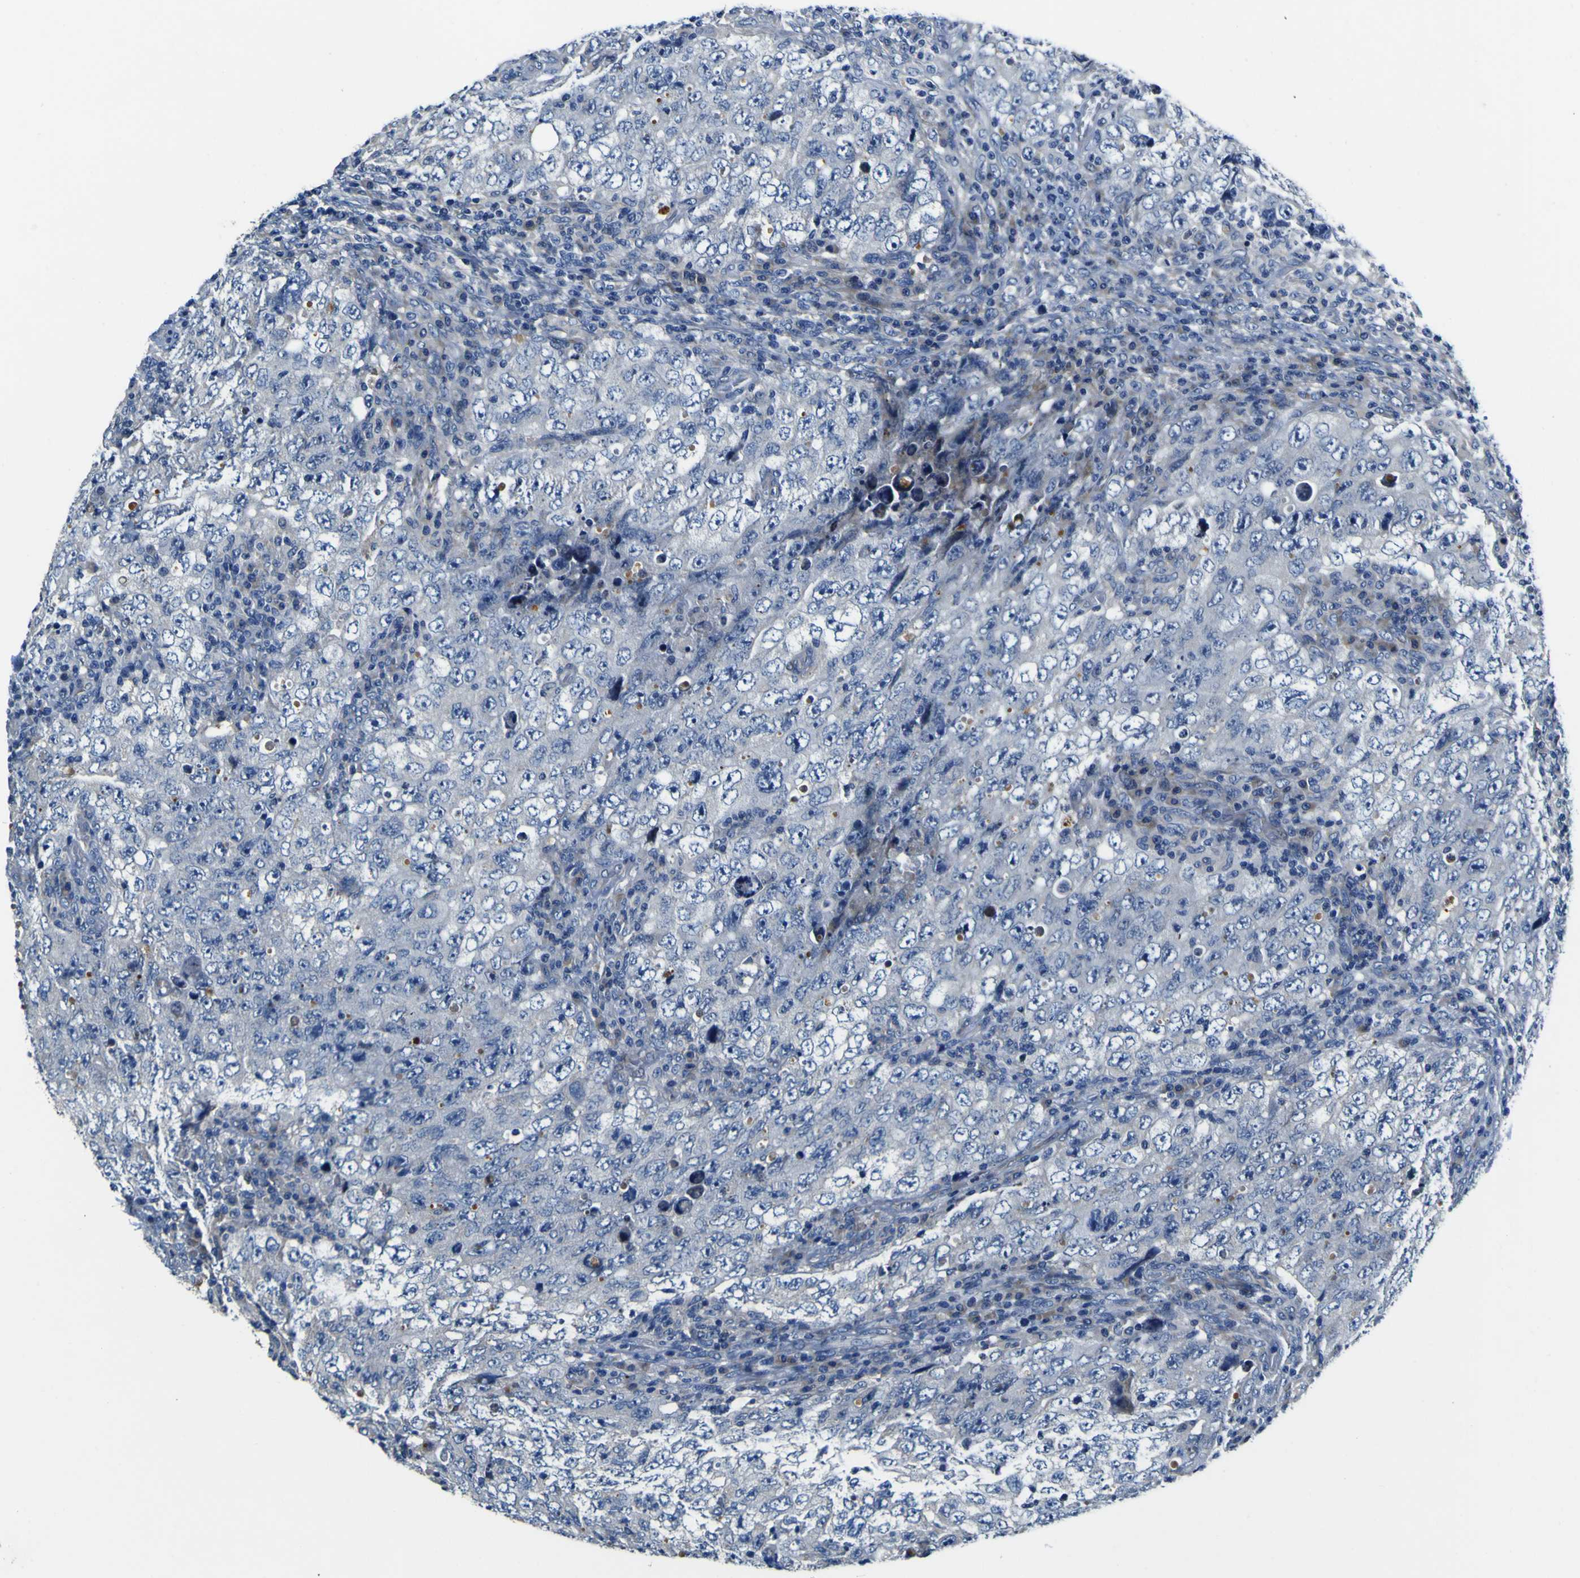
{"staining": {"intensity": "negative", "quantity": "none", "location": "none"}, "tissue": "testis cancer", "cell_type": "Tumor cells", "image_type": "cancer", "snomed": [{"axis": "morphology", "description": "Carcinoma, Embryonal, NOS"}, {"axis": "topography", "description": "Testis"}], "caption": "A histopathology image of human testis embryonal carcinoma is negative for staining in tumor cells.", "gene": "AGAP3", "patient": {"sex": "male", "age": 26}}